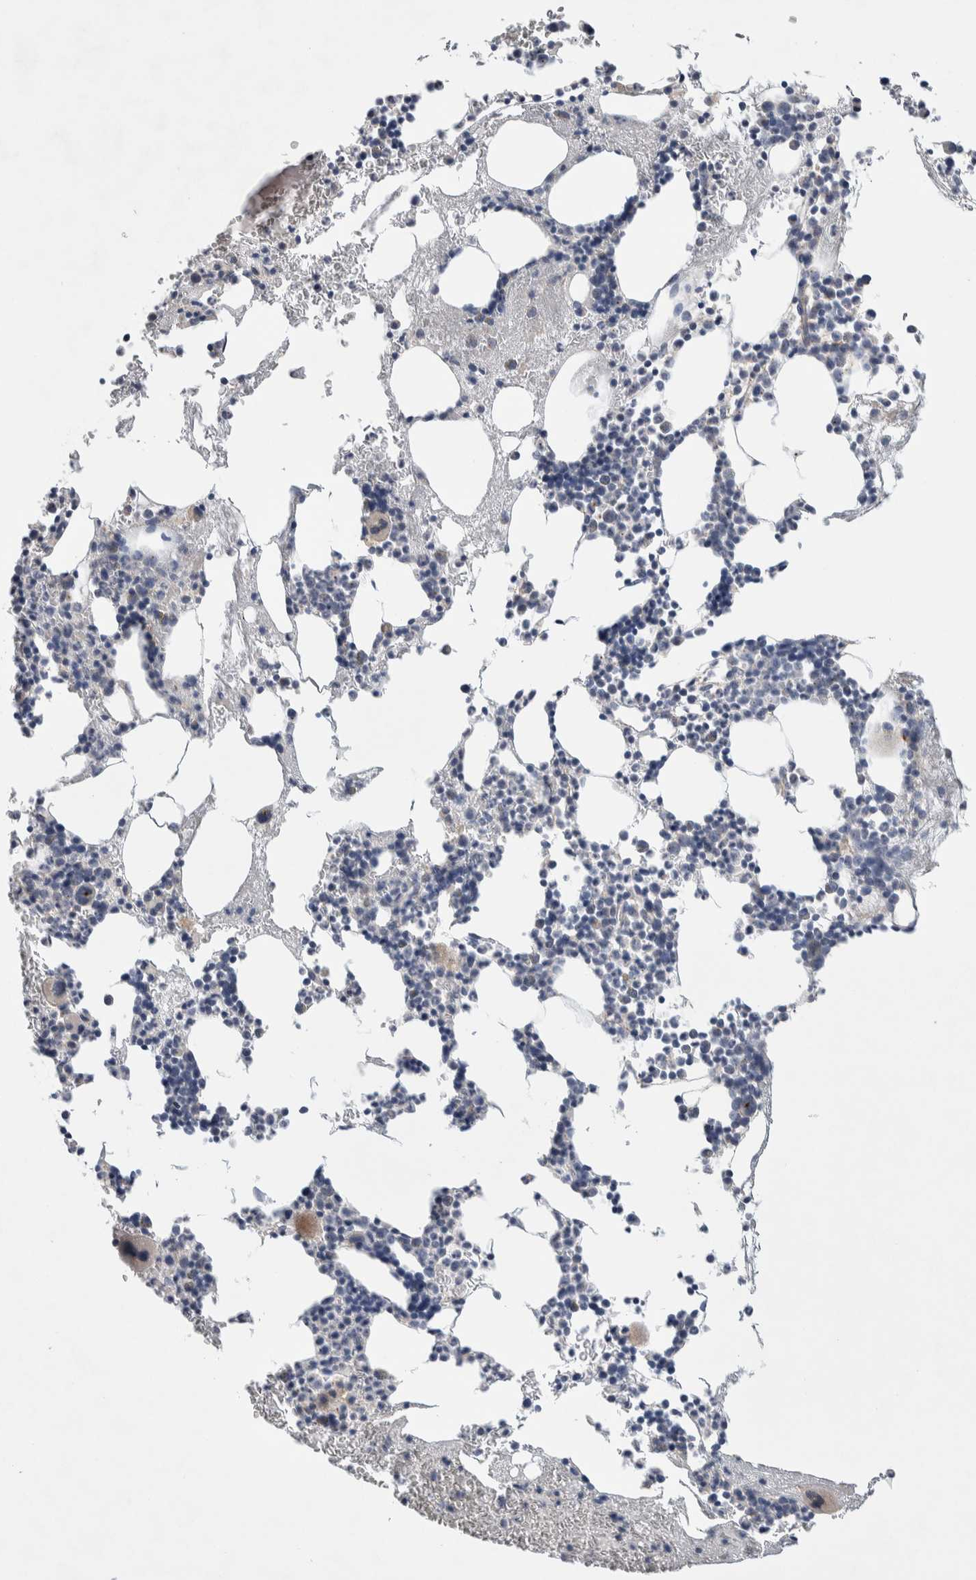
{"staining": {"intensity": "weak", "quantity": "<25%", "location": "cytoplasmic/membranous"}, "tissue": "bone marrow", "cell_type": "Hematopoietic cells", "image_type": "normal", "snomed": [{"axis": "morphology", "description": "Normal tissue, NOS"}, {"axis": "morphology", "description": "Inflammation, NOS"}, {"axis": "topography", "description": "Bone marrow"}], "caption": "DAB (3,3'-diaminobenzidine) immunohistochemical staining of normal bone marrow displays no significant staining in hematopoietic cells. (DAB IHC with hematoxylin counter stain).", "gene": "CEP131", "patient": {"sex": "female", "age": 67}}